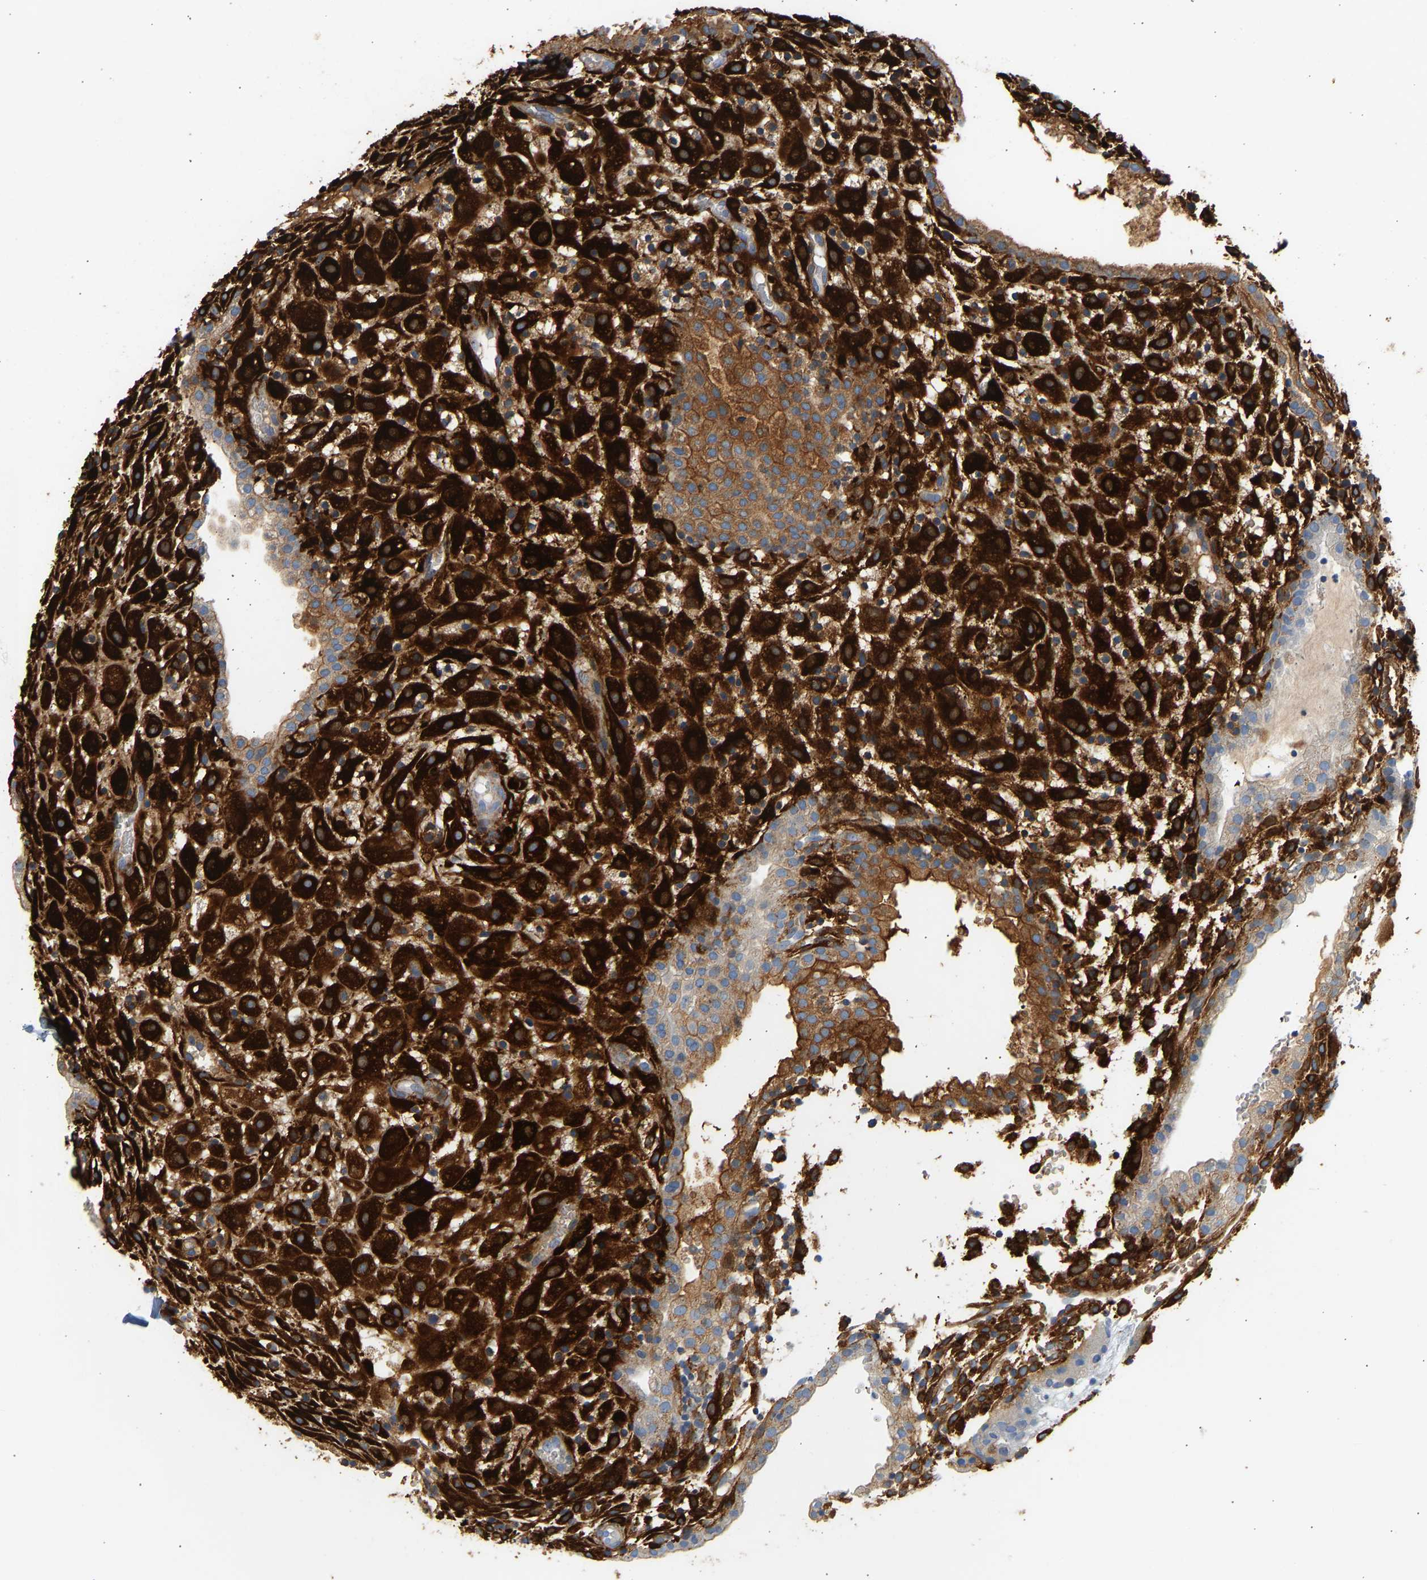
{"staining": {"intensity": "strong", "quantity": ">75%", "location": "cytoplasmic/membranous"}, "tissue": "placenta", "cell_type": "Decidual cells", "image_type": "normal", "snomed": [{"axis": "morphology", "description": "Normal tissue, NOS"}, {"axis": "topography", "description": "Placenta"}], "caption": "Protein expression analysis of normal human placenta reveals strong cytoplasmic/membranous expression in about >75% of decidual cells. (DAB IHC, brown staining for protein, blue staining for nuclei).", "gene": "SLC30A7", "patient": {"sex": "female", "age": 18}}